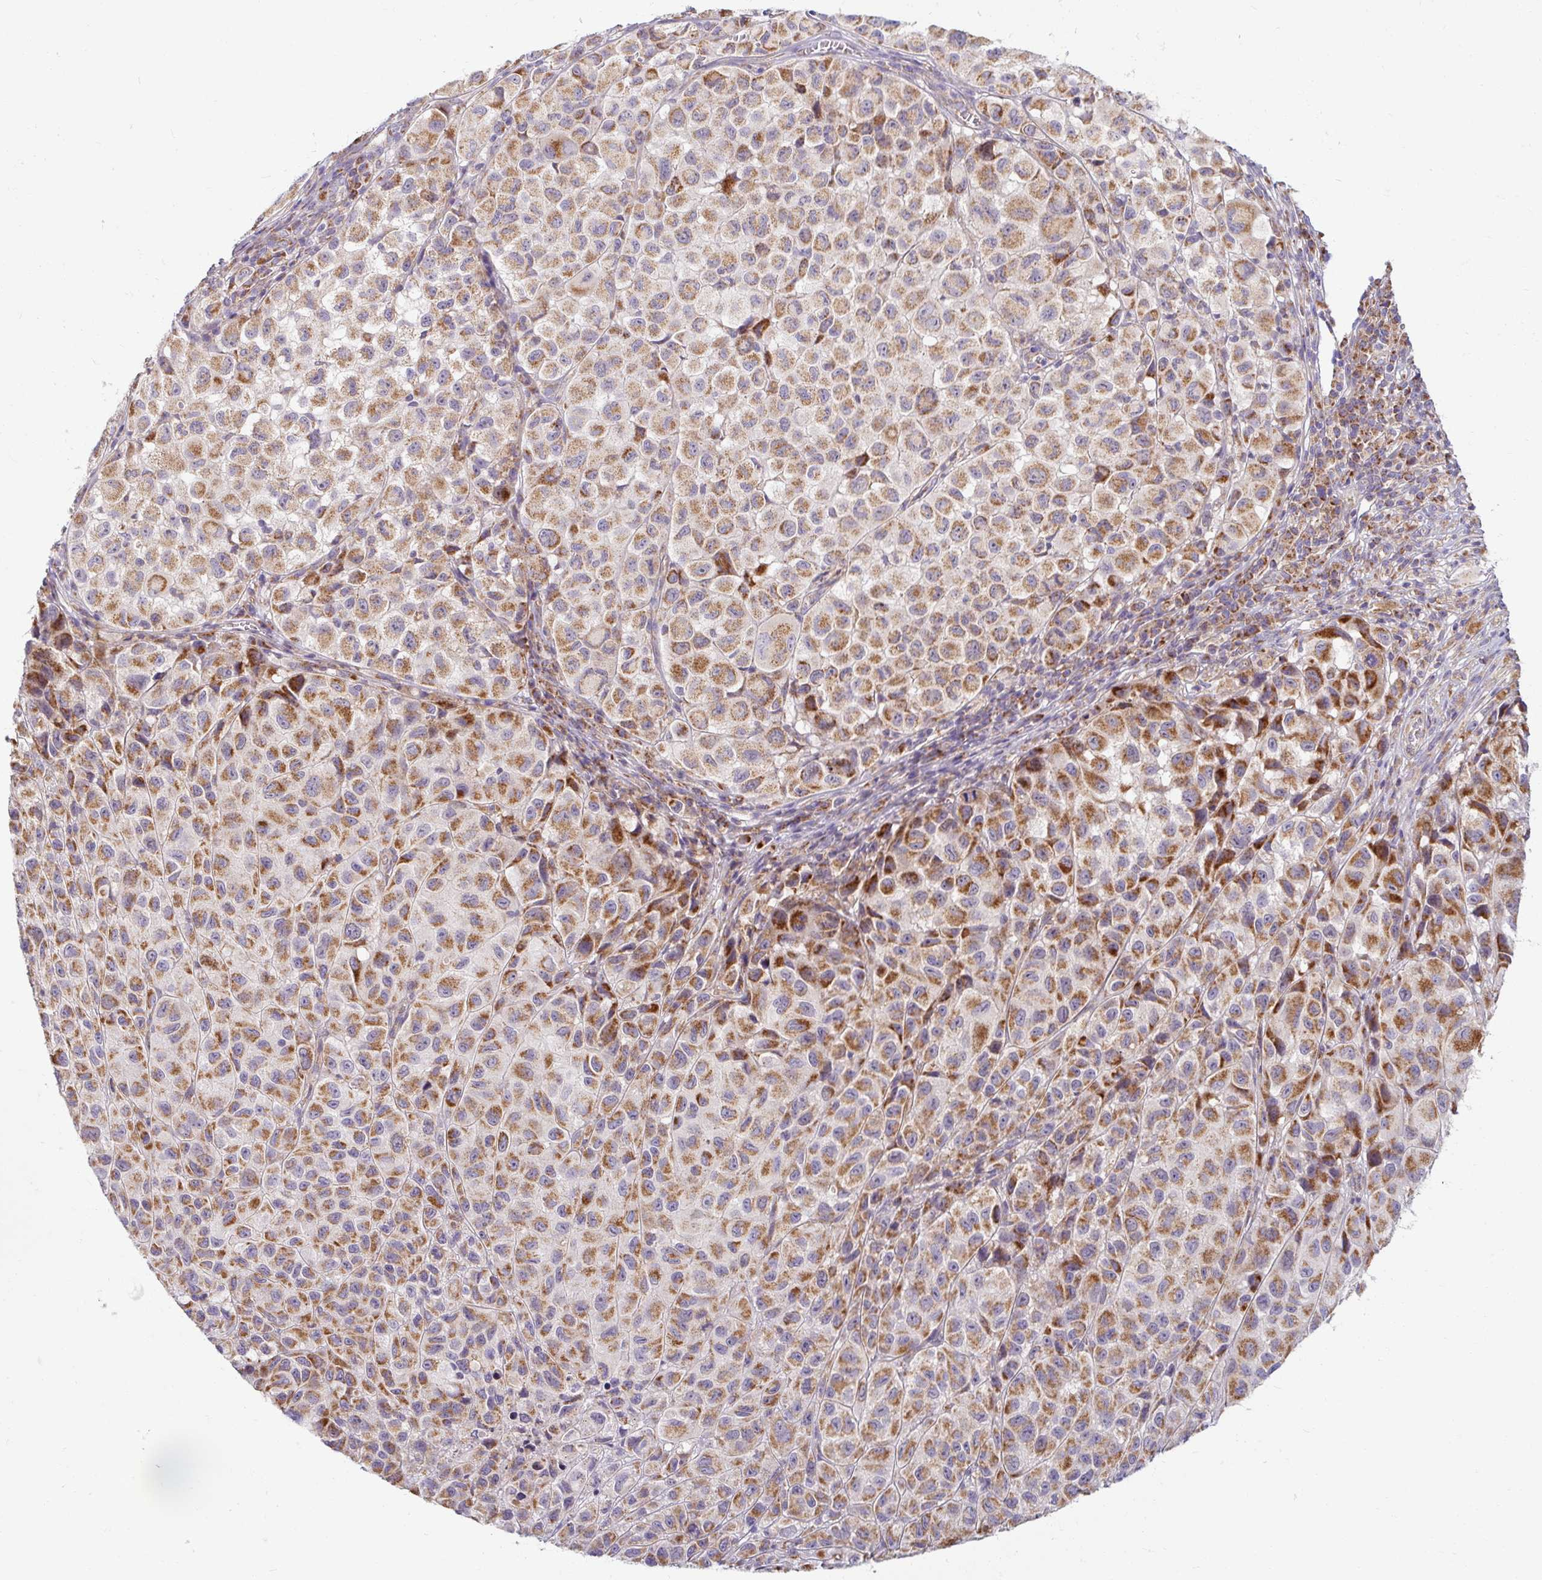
{"staining": {"intensity": "moderate", "quantity": ">75%", "location": "cytoplasmic/membranous"}, "tissue": "melanoma", "cell_type": "Tumor cells", "image_type": "cancer", "snomed": [{"axis": "morphology", "description": "Malignant melanoma, NOS"}, {"axis": "topography", "description": "Skin"}], "caption": "Protein staining of malignant melanoma tissue demonstrates moderate cytoplasmic/membranous positivity in about >75% of tumor cells.", "gene": "SKP2", "patient": {"sex": "male", "age": 93}}